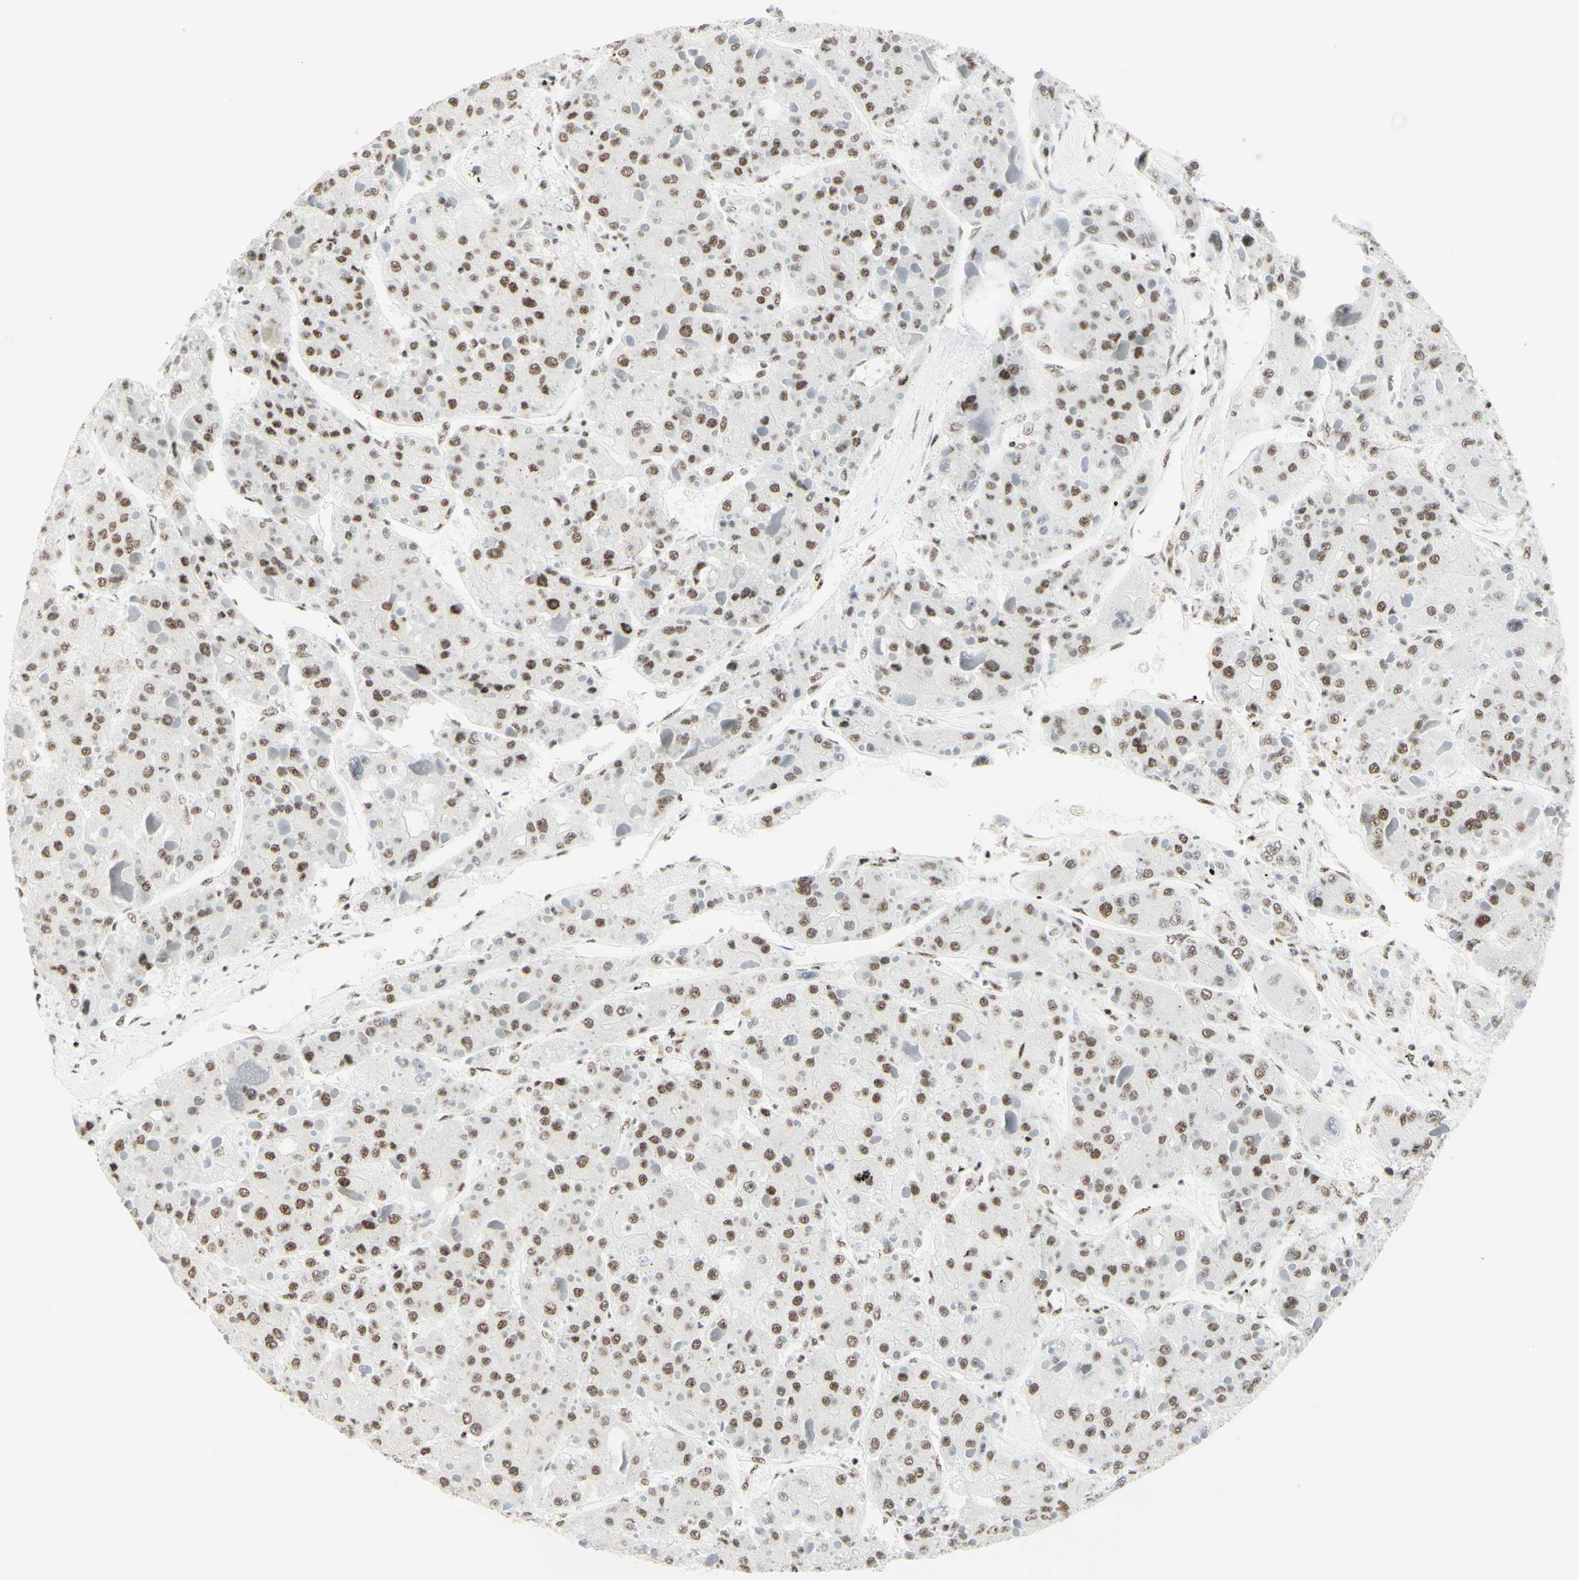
{"staining": {"intensity": "moderate", "quantity": "25%-75%", "location": "nuclear"}, "tissue": "liver cancer", "cell_type": "Tumor cells", "image_type": "cancer", "snomed": [{"axis": "morphology", "description": "Carcinoma, Hepatocellular, NOS"}, {"axis": "topography", "description": "Liver"}], "caption": "IHC image of human liver cancer (hepatocellular carcinoma) stained for a protein (brown), which shows medium levels of moderate nuclear expression in approximately 25%-75% of tumor cells.", "gene": "WTAP", "patient": {"sex": "female", "age": 73}}